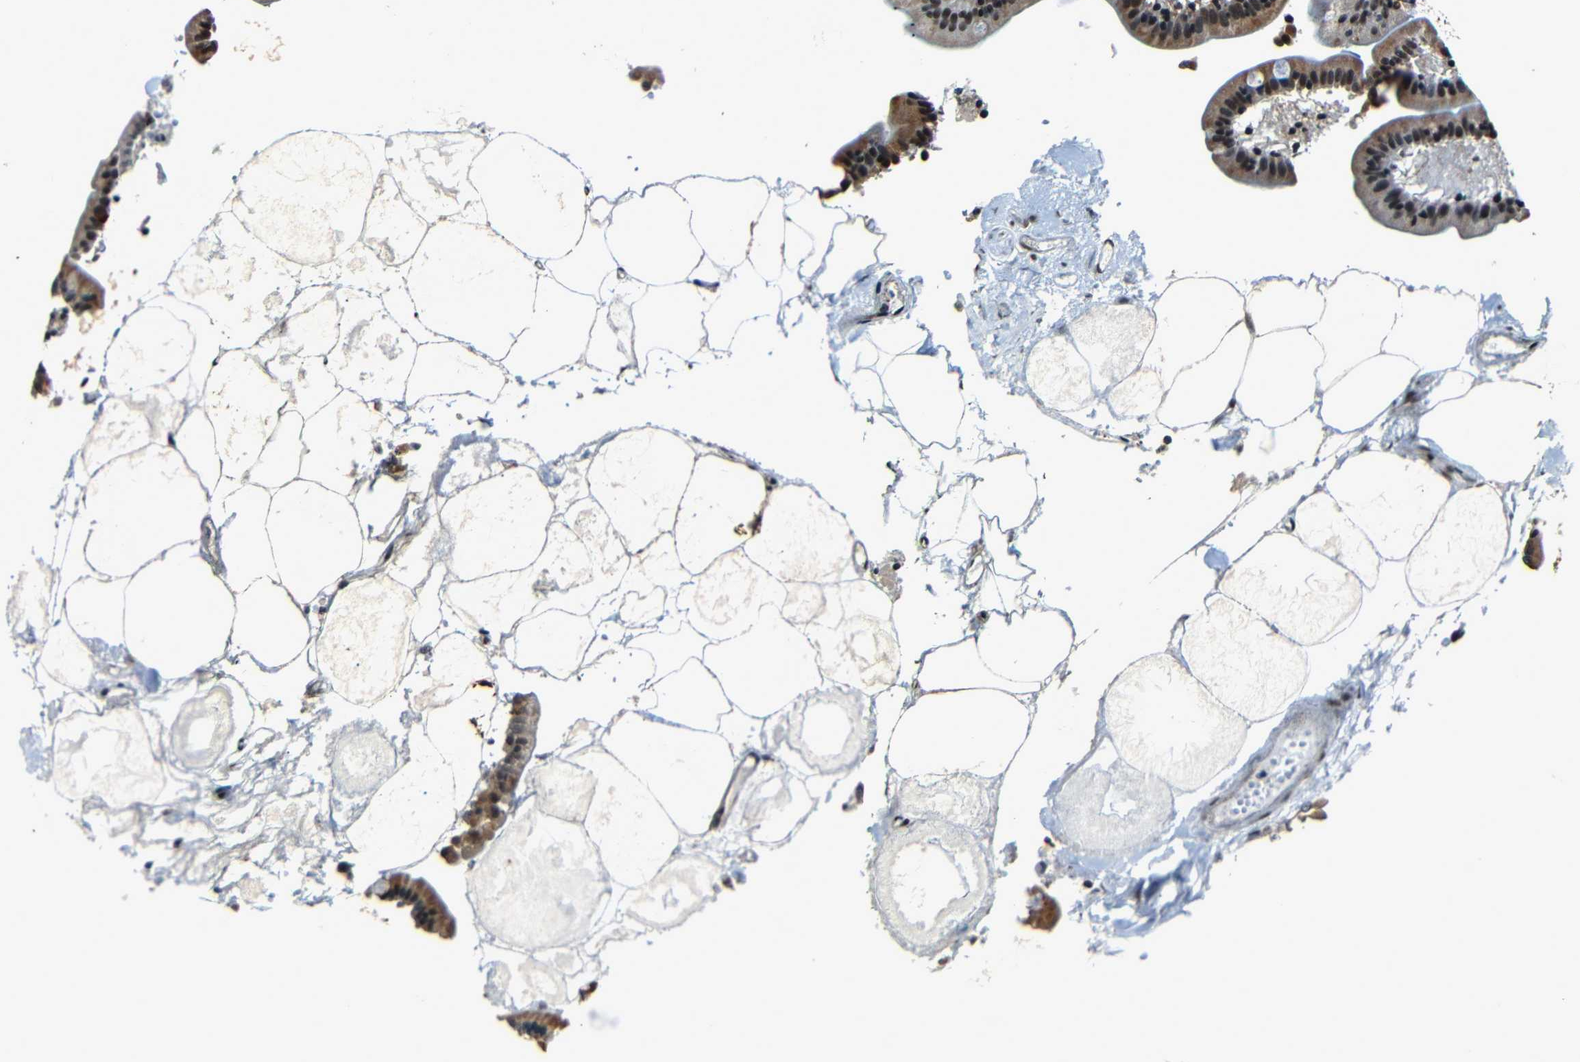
{"staining": {"intensity": "moderate", "quantity": ">75%", "location": "cytoplasmic/membranous,nuclear"}, "tissue": "duodenum", "cell_type": "Glandular cells", "image_type": "normal", "snomed": [{"axis": "morphology", "description": "Normal tissue, NOS"}, {"axis": "topography", "description": "Duodenum"}], "caption": "Immunohistochemistry of benign human duodenum reveals medium levels of moderate cytoplasmic/membranous,nuclear expression in about >75% of glandular cells.", "gene": "NCBP3", "patient": {"sex": "male", "age": 54}}